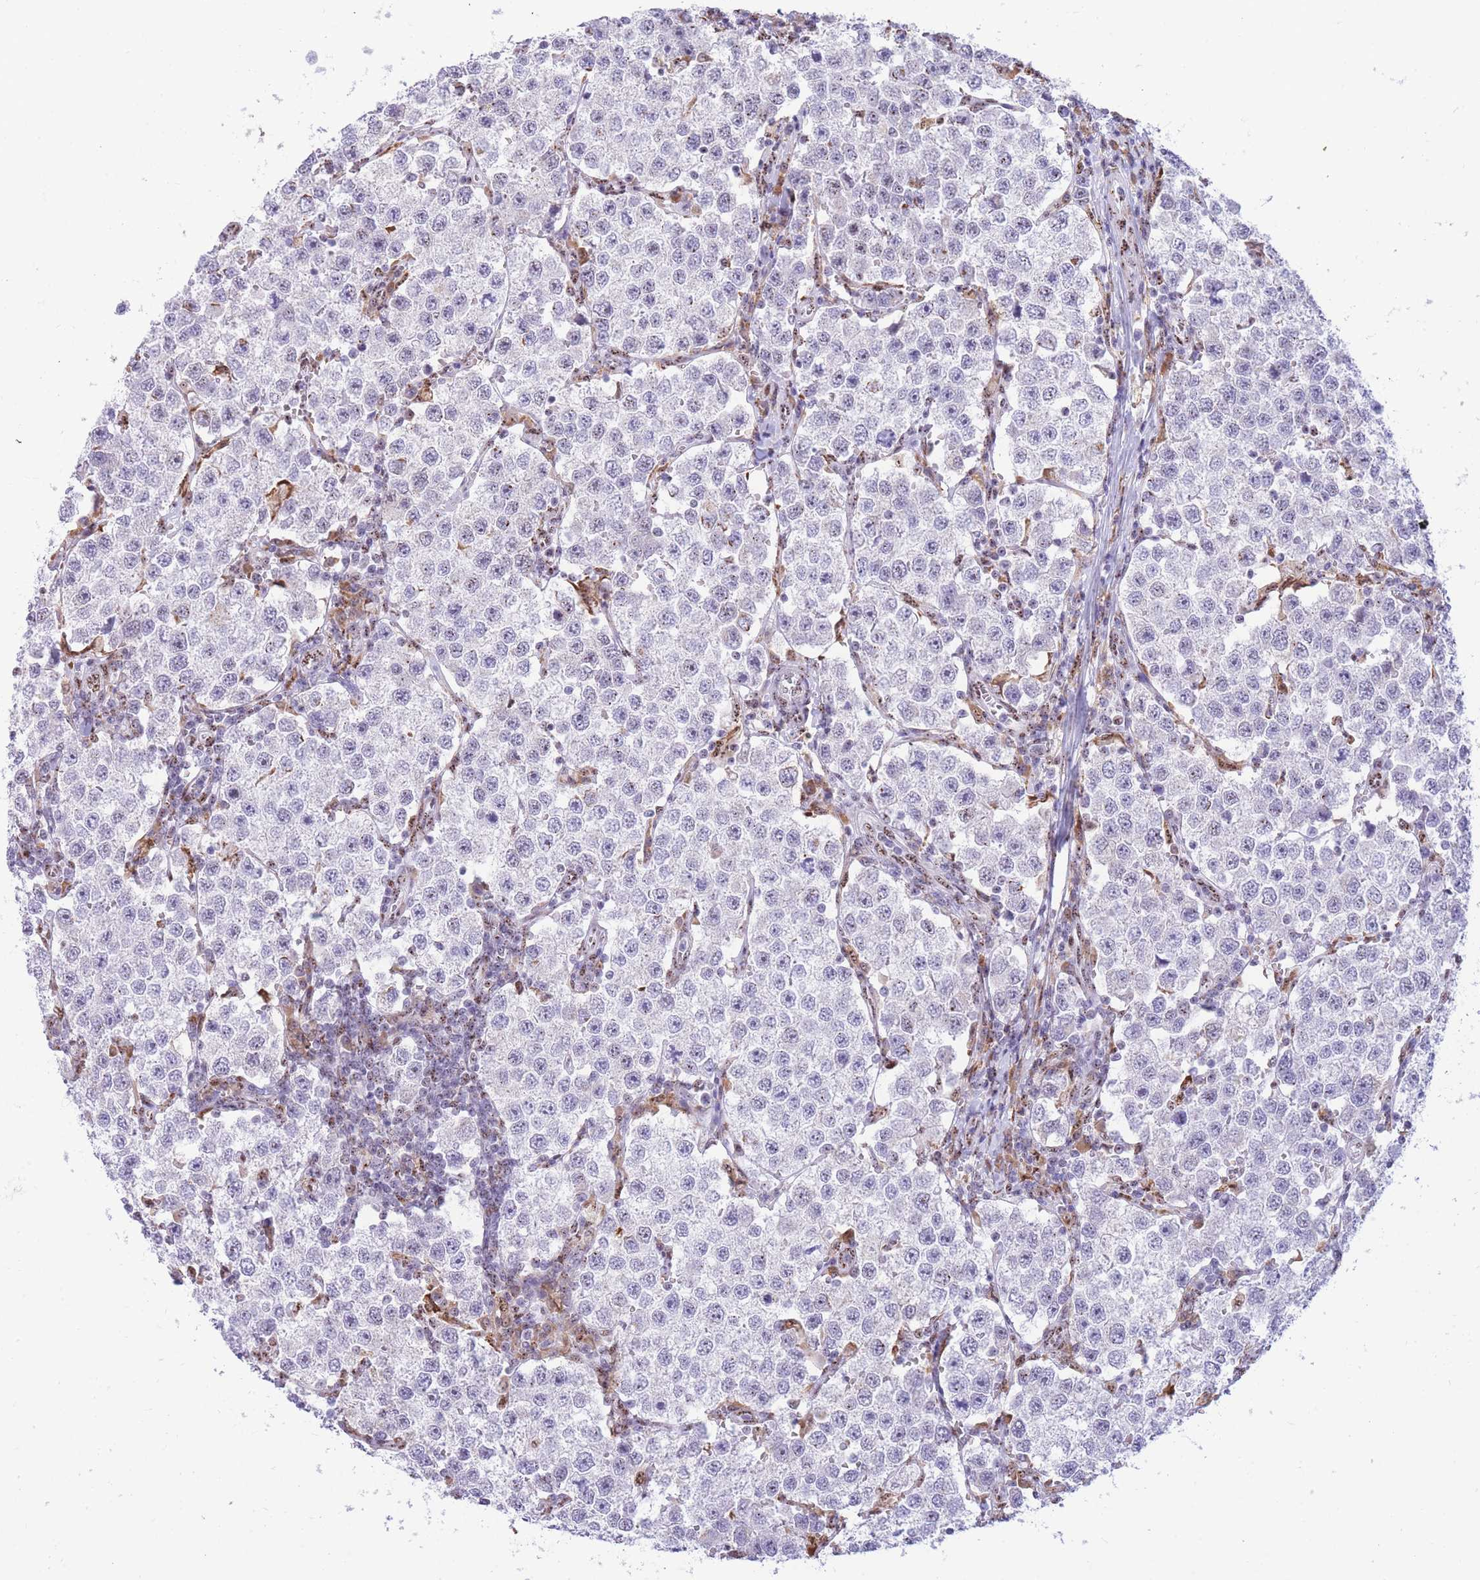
{"staining": {"intensity": "negative", "quantity": "none", "location": "none"}, "tissue": "testis cancer", "cell_type": "Tumor cells", "image_type": "cancer", "snomed": [{"axis": "morphology", "description": "Seminoma, NOS"}, {"axis": "topography", "description": "Testis"}], "caption": "A high-resolution histopathology image shows immunohistochemistry staining of testis cancer, which exhibits no significant expression in tumor cells.", "gene": "FAM153A", "patient": {"sex": "male", "age": 37}}